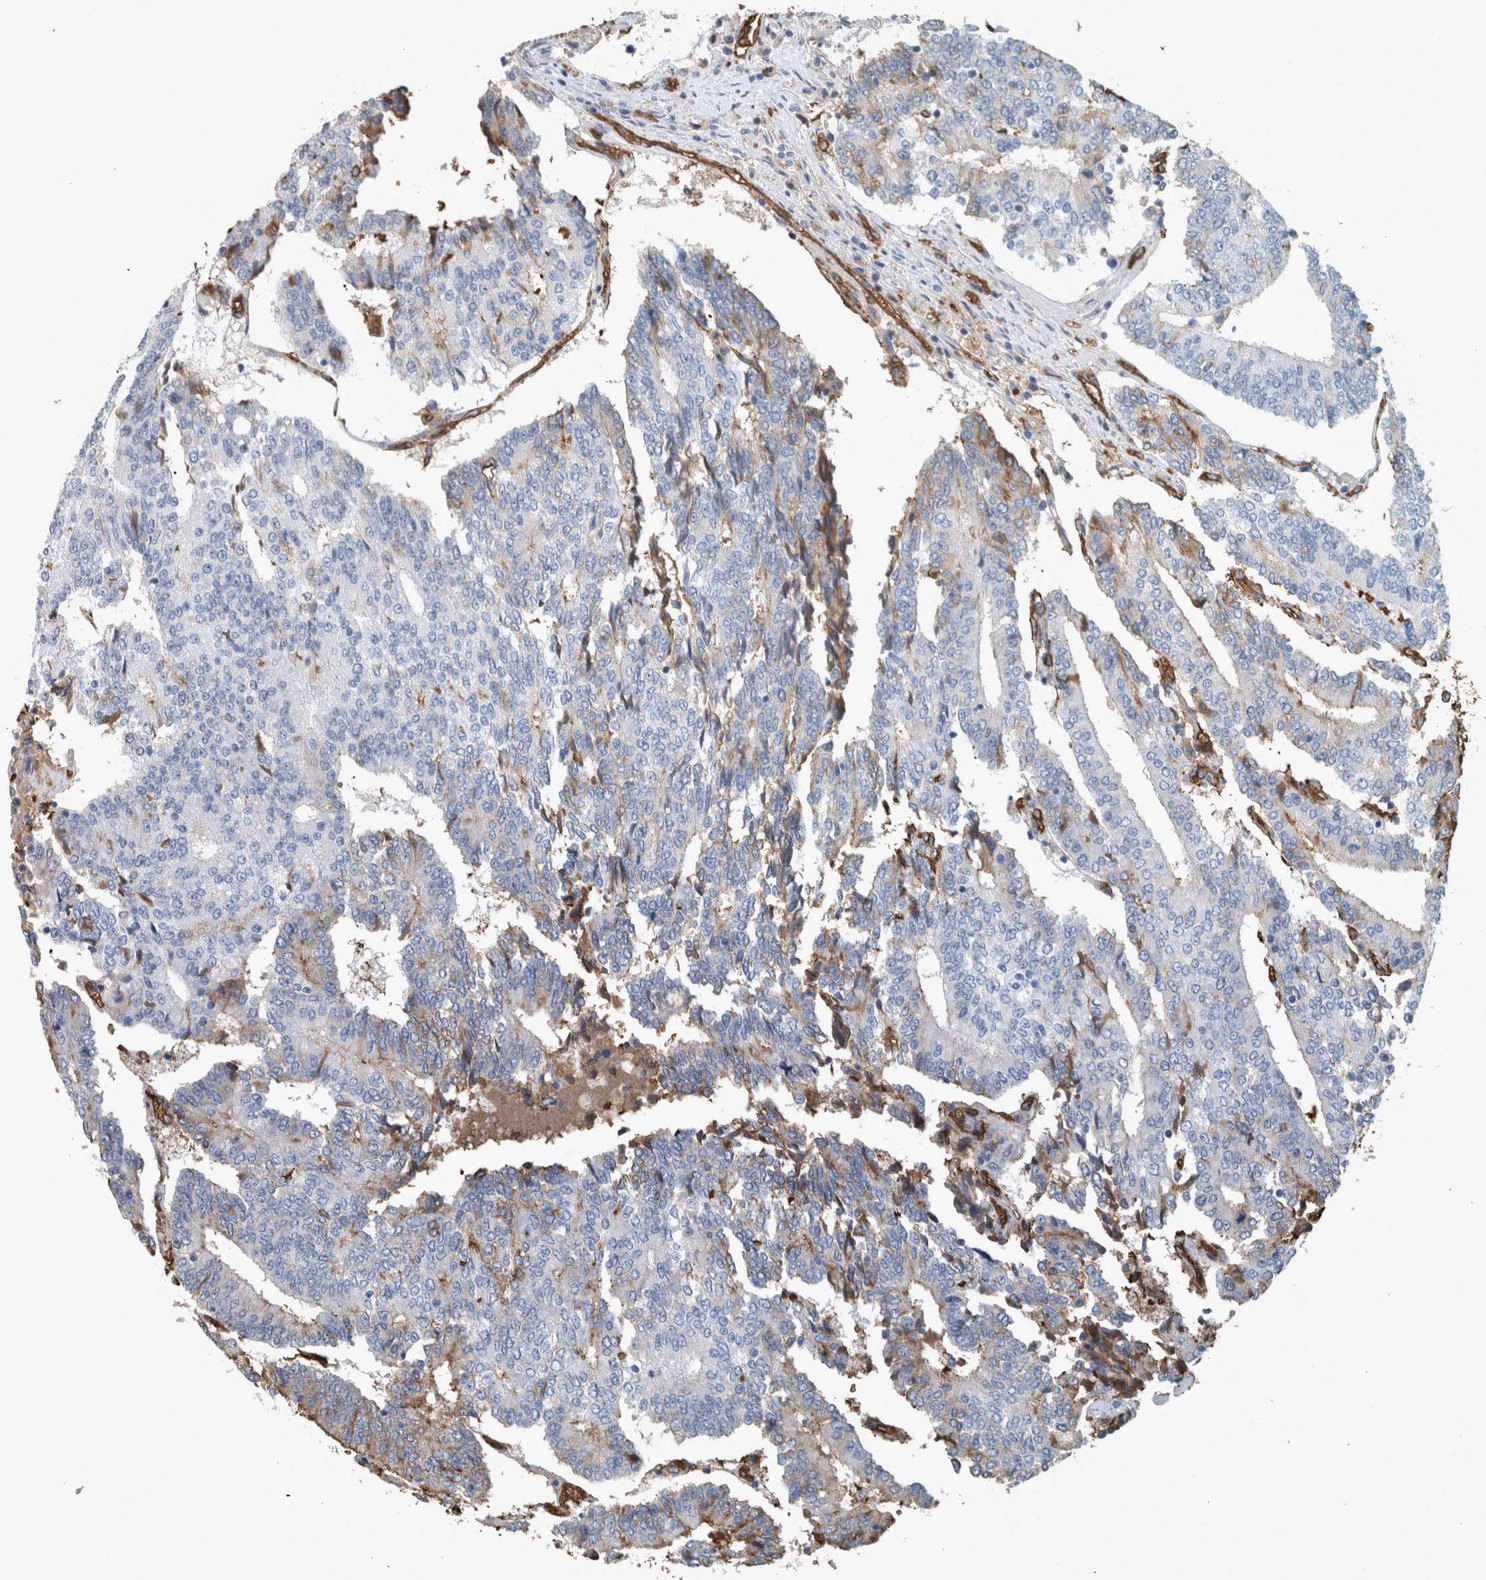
{"staining": {"intensity": "negative", "quantity": "none", "location": "none"}, "tissue": "prostate cancer", "cell_type": "Tumor cells", "image_type": "cancer", "snomed": [{"axis": "morphology", "description": "Normal tissue, NOS"}, {"axis": "morphology", "description": "Adenocarcinoma, High grade"}, {"axis": "topography", "description": "Prostate"}, {"axis": "topography", "description": "Seminal veicle"}], "caption": "This is a image of immunohistochemistry (IHC) staining of high-grade adenocarcinoma (prostate), which shows no expression in tumor cells.", "gene": "LBP", "patient": {"sex": "male", "age": 55}}